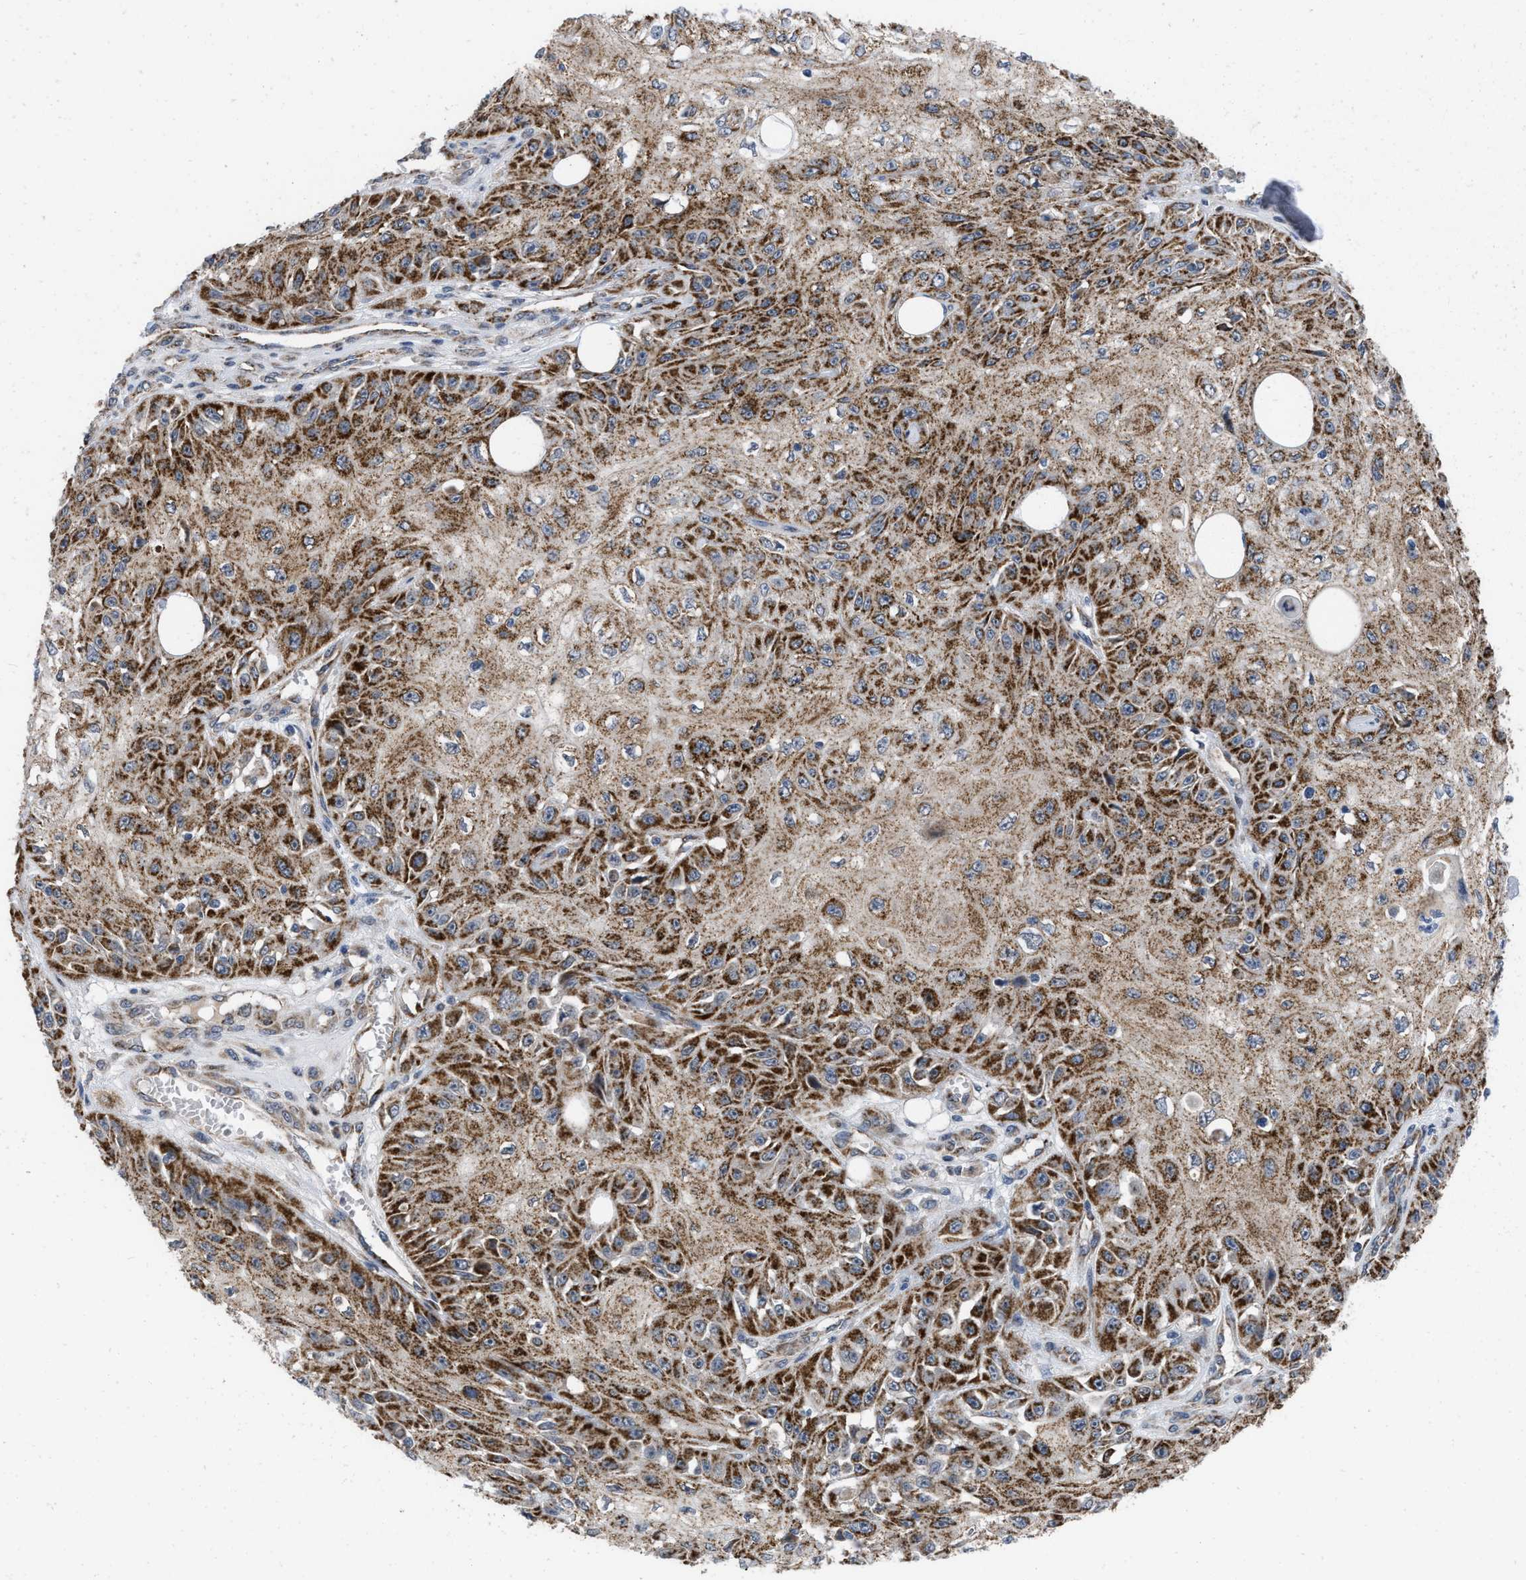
{"staining": {"intensity": "strong", "quantity": ">75%", "location": "cytoplasmic/membranous"}, "tissue": "skin cancer", "cell_type": "Tumor cells", "image_type": "cancer", "snomed": [{"axis": "morphology", "description": "Squamous cell carcinoma, NOS"}, {"axis": "morphology", "description": "Squamous cell carcinoma, metastatic, NOS"}, {"axis": "topography", "description": "Skin"}, {"axis": "topography", "description": "Lymph node"}], "caption": "Human skin cancer (squamous cell carcinoma) stained with a protein marker reveals strong staining in tumor cells.", "gene": "AKAP1", "patient": {"sex": "male", "age": 75}}